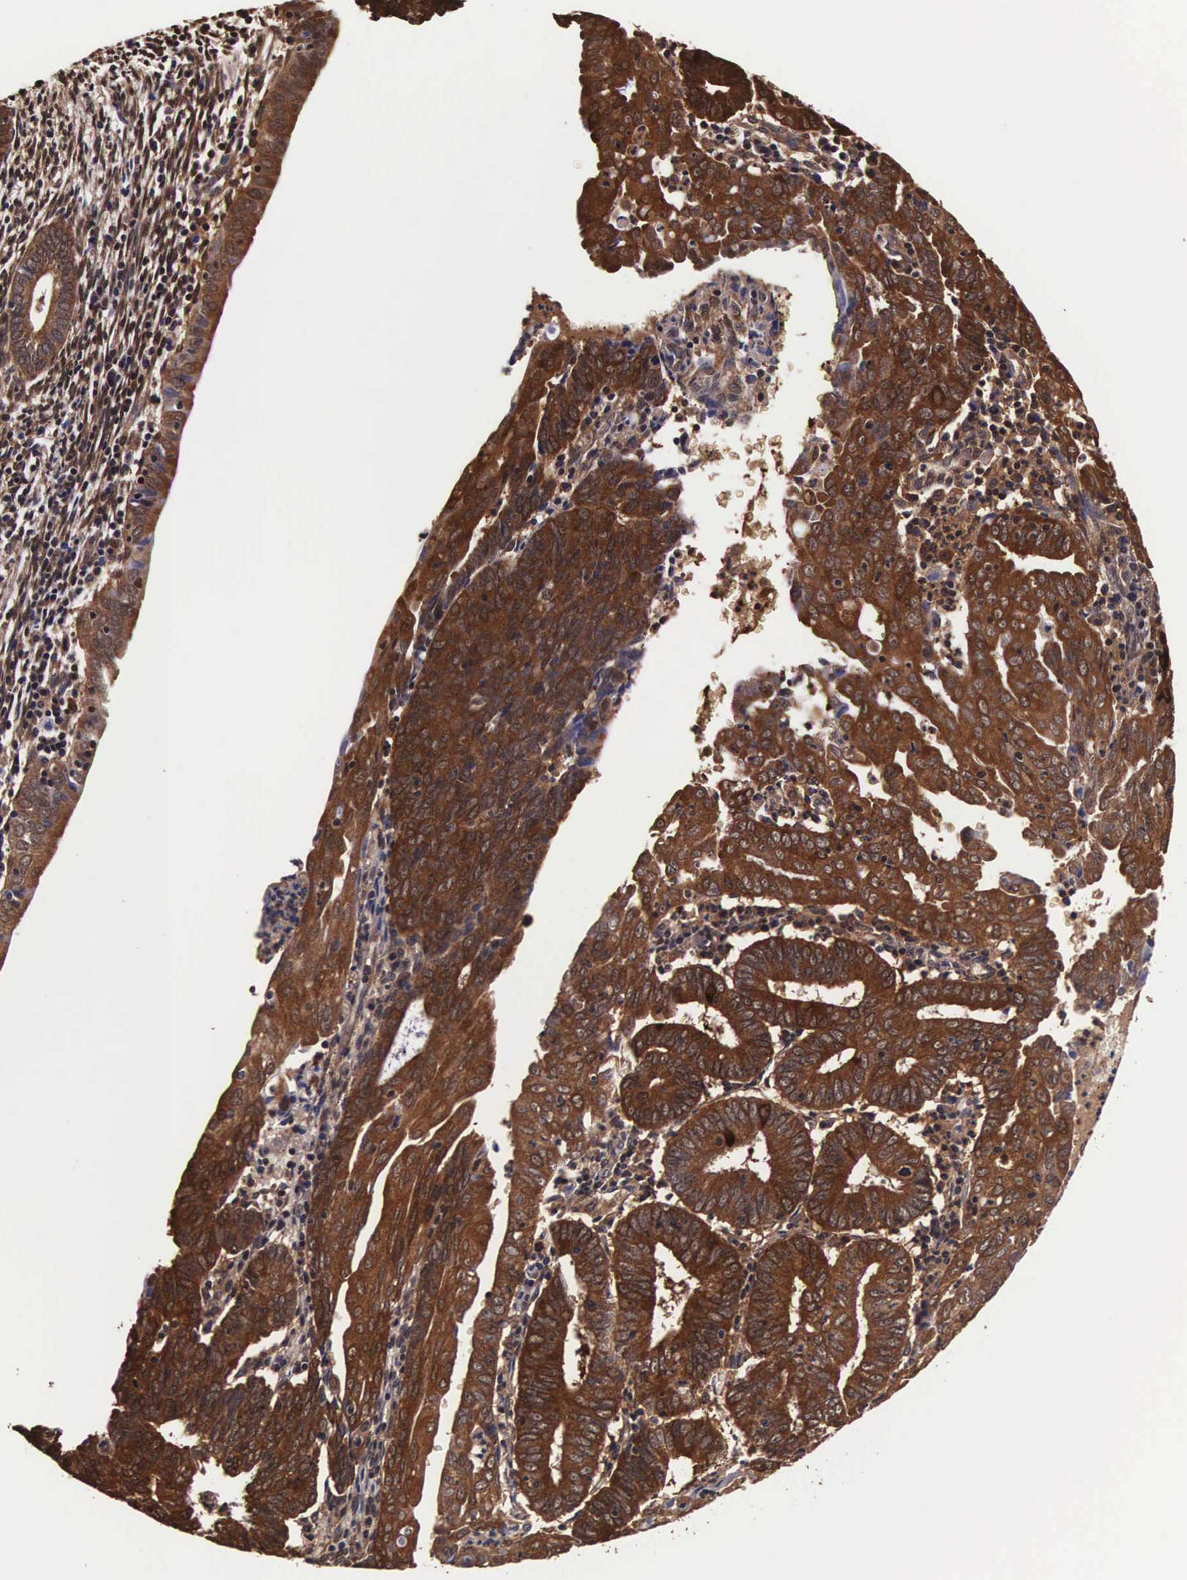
{"staining": {"intensity": "strong", "quantity": ">75%", "location": "cytoplasmic/membranous,nuclear"}, "tissue": "endometrial cancer", "cell_type": "Tumor cells", "image_type": "cancer", "snomed": [{"axis": "morphology", "description": "Adenocarcinoma, NOS"}, {"axis": "topography", "description": "Endometrium"}], "caption": "Protein expression analysis of human endometrial cancer (adenocarcinoma) reveals strong cytoplasmic/membranous and nuclear positivity in about >75% of tumor cells. (brown staining indicates protein expression, while blue staining denotes nuclei).", "gene": "TECPR2", "patient": {"sex": "female", "age": 60}}